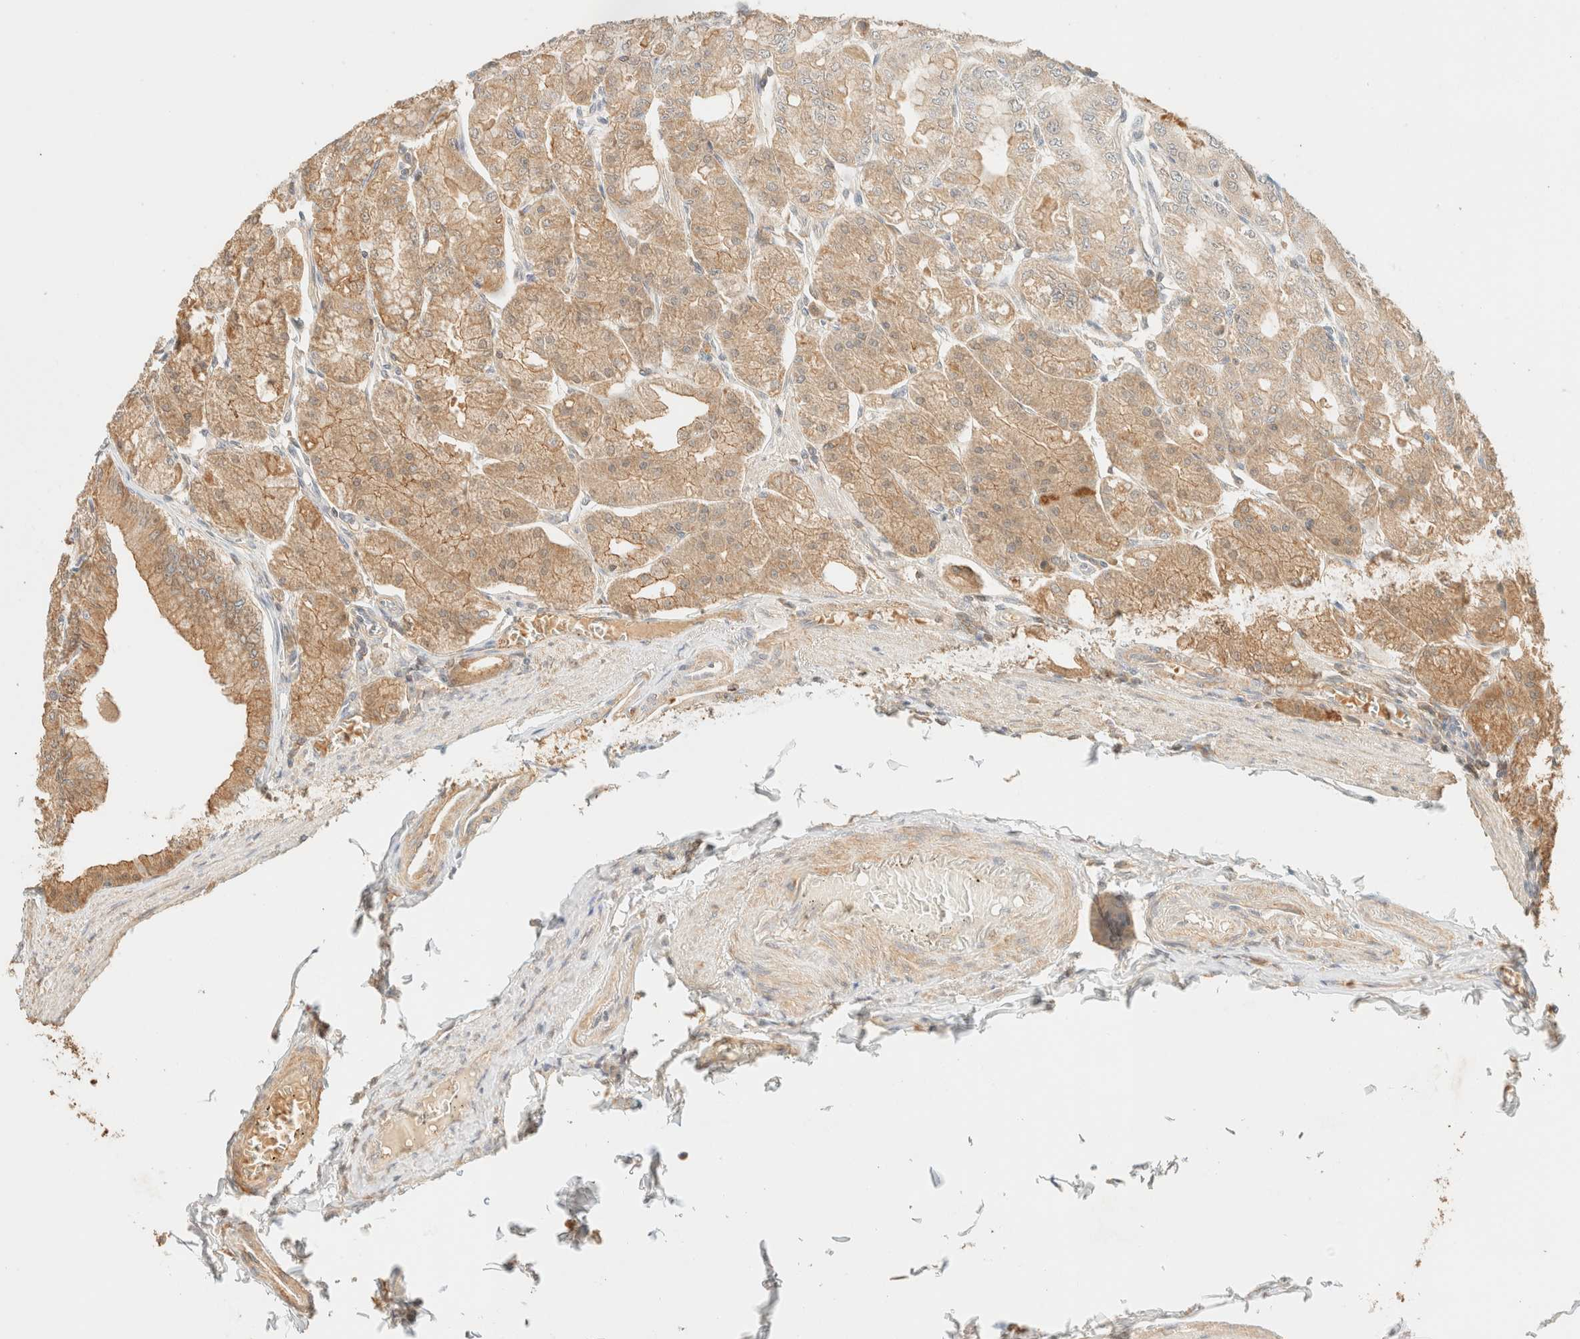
{"staining": {"intensity": "weak", "quantity": ">75%", "location": "cytoplasmic/membranous"}, "tissue": "stomach", "cell_type": "Glandular cells", "image_type": "normal", "snomed": [{"axis": "morphology", "description": "Normal tissue, NOS"}, {"axis": "topography", "description": "Stomach, lower"}], "caption": "Normal stomach reveals weak cytoplasmic/membranous positivity in about >75% of glandular cells.", "gene": "TIMD4", "patient": {"sex": "male", "age": 71}}